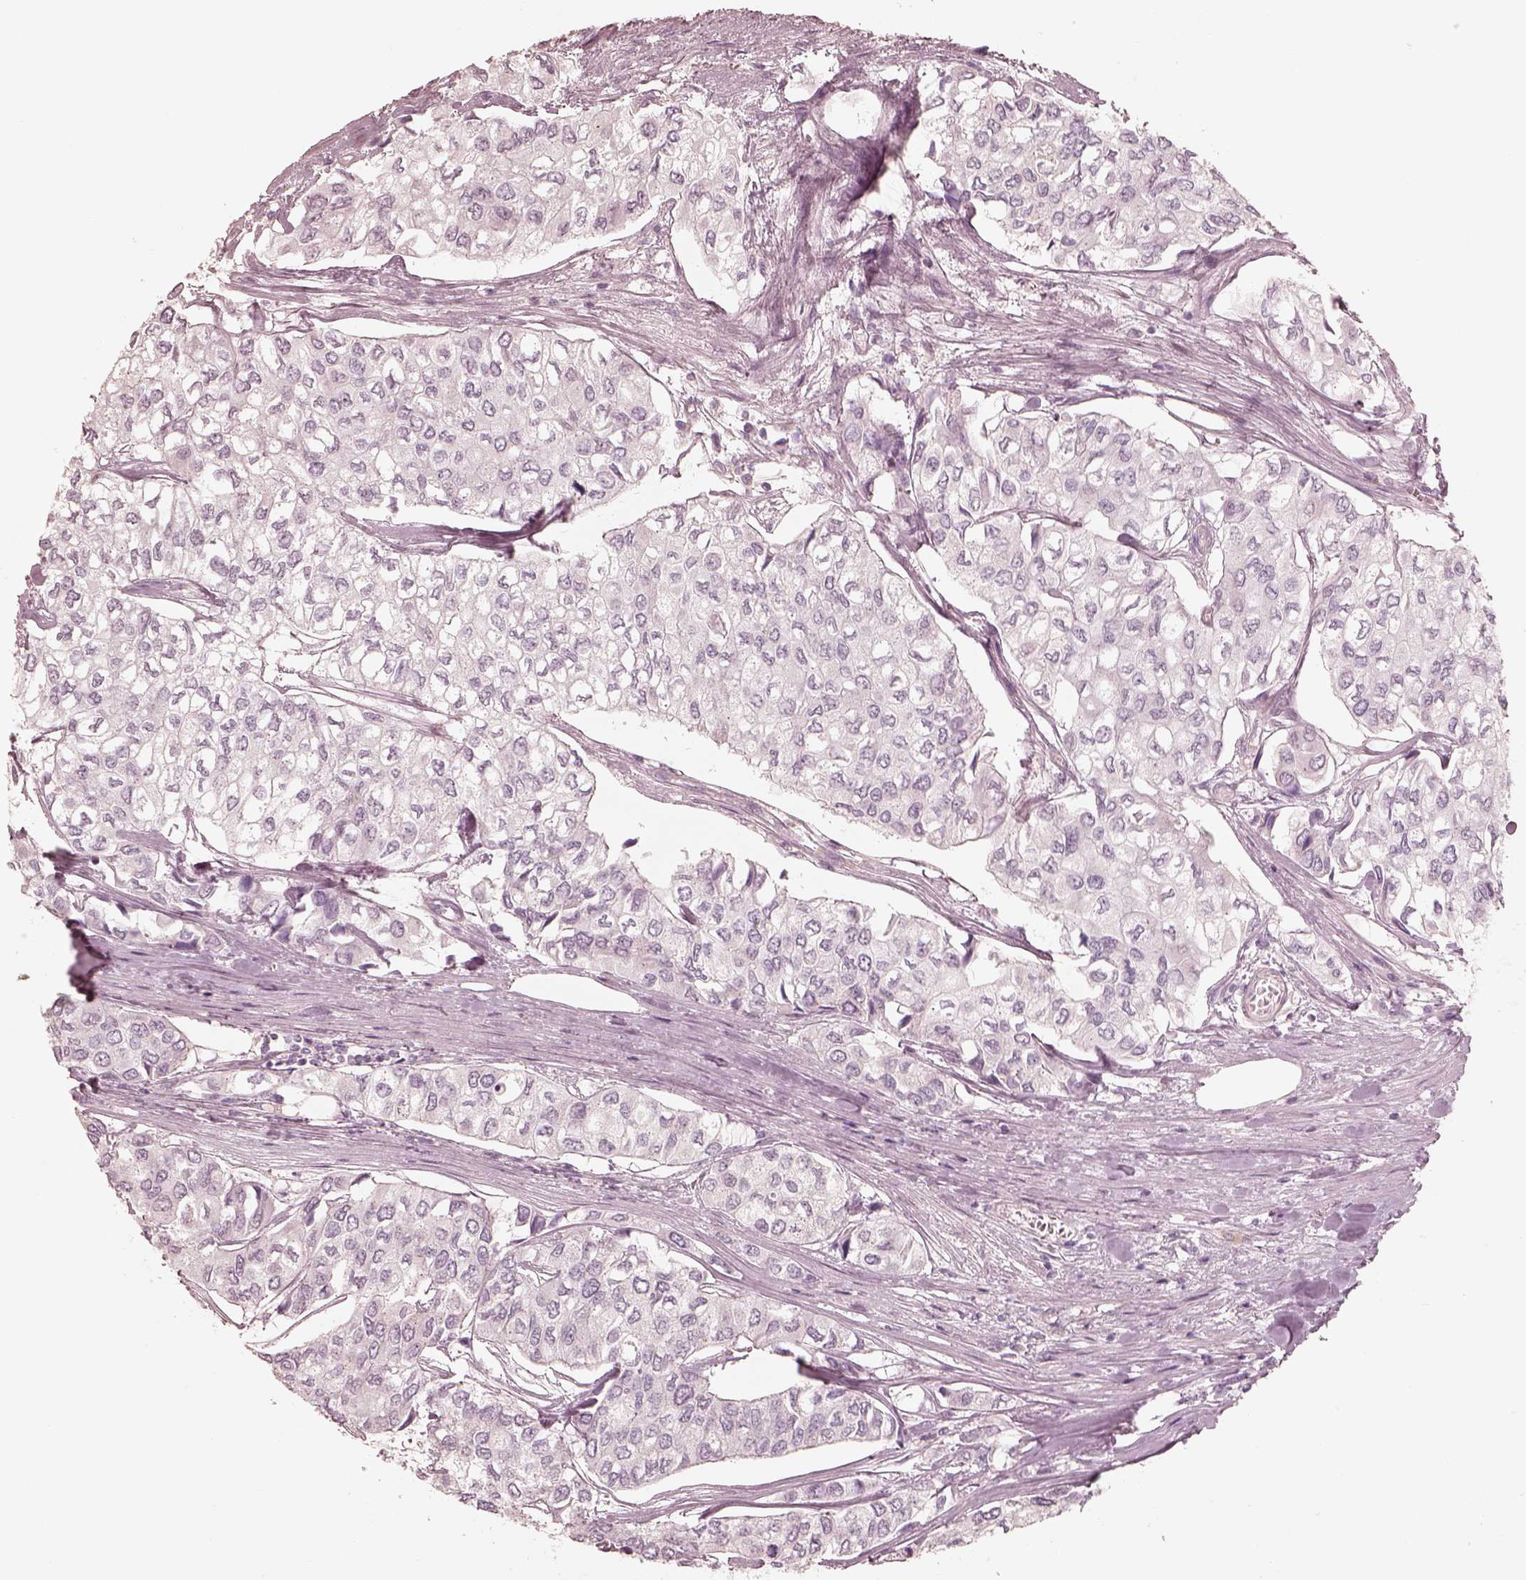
{"staining": {"intensity": "negative", "quantity": "none", "location": "none"}, "tissue": "urothelial cancer", "cell_type": "Tumor cells", "image_type": "cancer", "snomed": [{"axis": "morphology", "description": "Urothelial carcinoma, High grade"}, {"axis": "topography", "description": "Urinary bladder"}], "caption": "The immunohistochemistry (IHC) photomicrograph has no significant positivity in tumor cells of urothelial cancer tissue.", "gene": "RAB3C", "patient": {"sex": "male", "age": 73}}